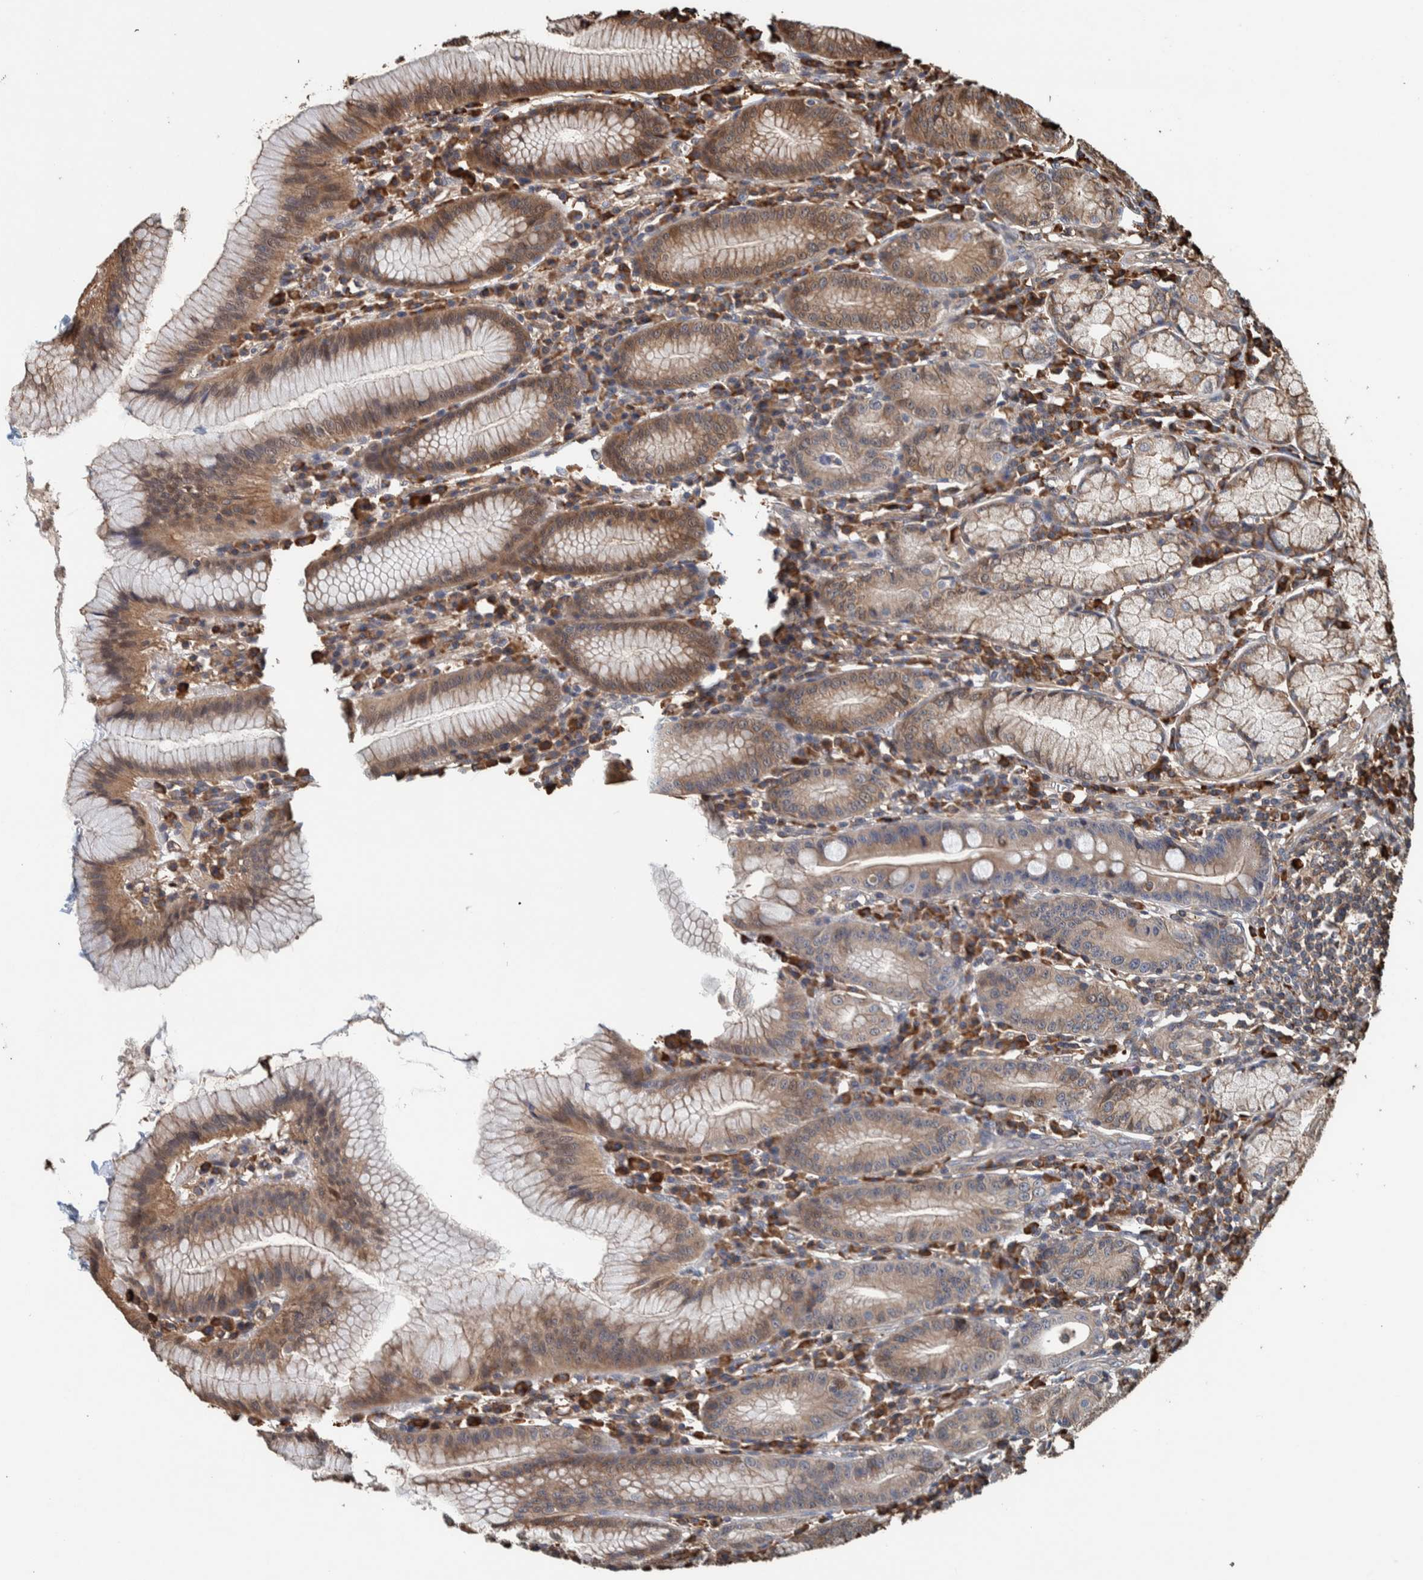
{"staining": {"intensity": "moderate", "quantity": ">75%", "location": "cytoplasmic/membranous"}, "tissue": "stomach", "cell_type": "Glandular cells", "image_type": "normal", "snomed": [{"axis": "morphology", "description": "Normal tissue, NOS"}, {"axis": "topography", "description": "Stomach"}], "caption": "Human stomach stained with a brown dye displays moderate cytoplasmic/membranous positive expression in about >75% of glandular cells.", "gene": "PLA2G3", "patient": {"sex": "male", "age": 55}}